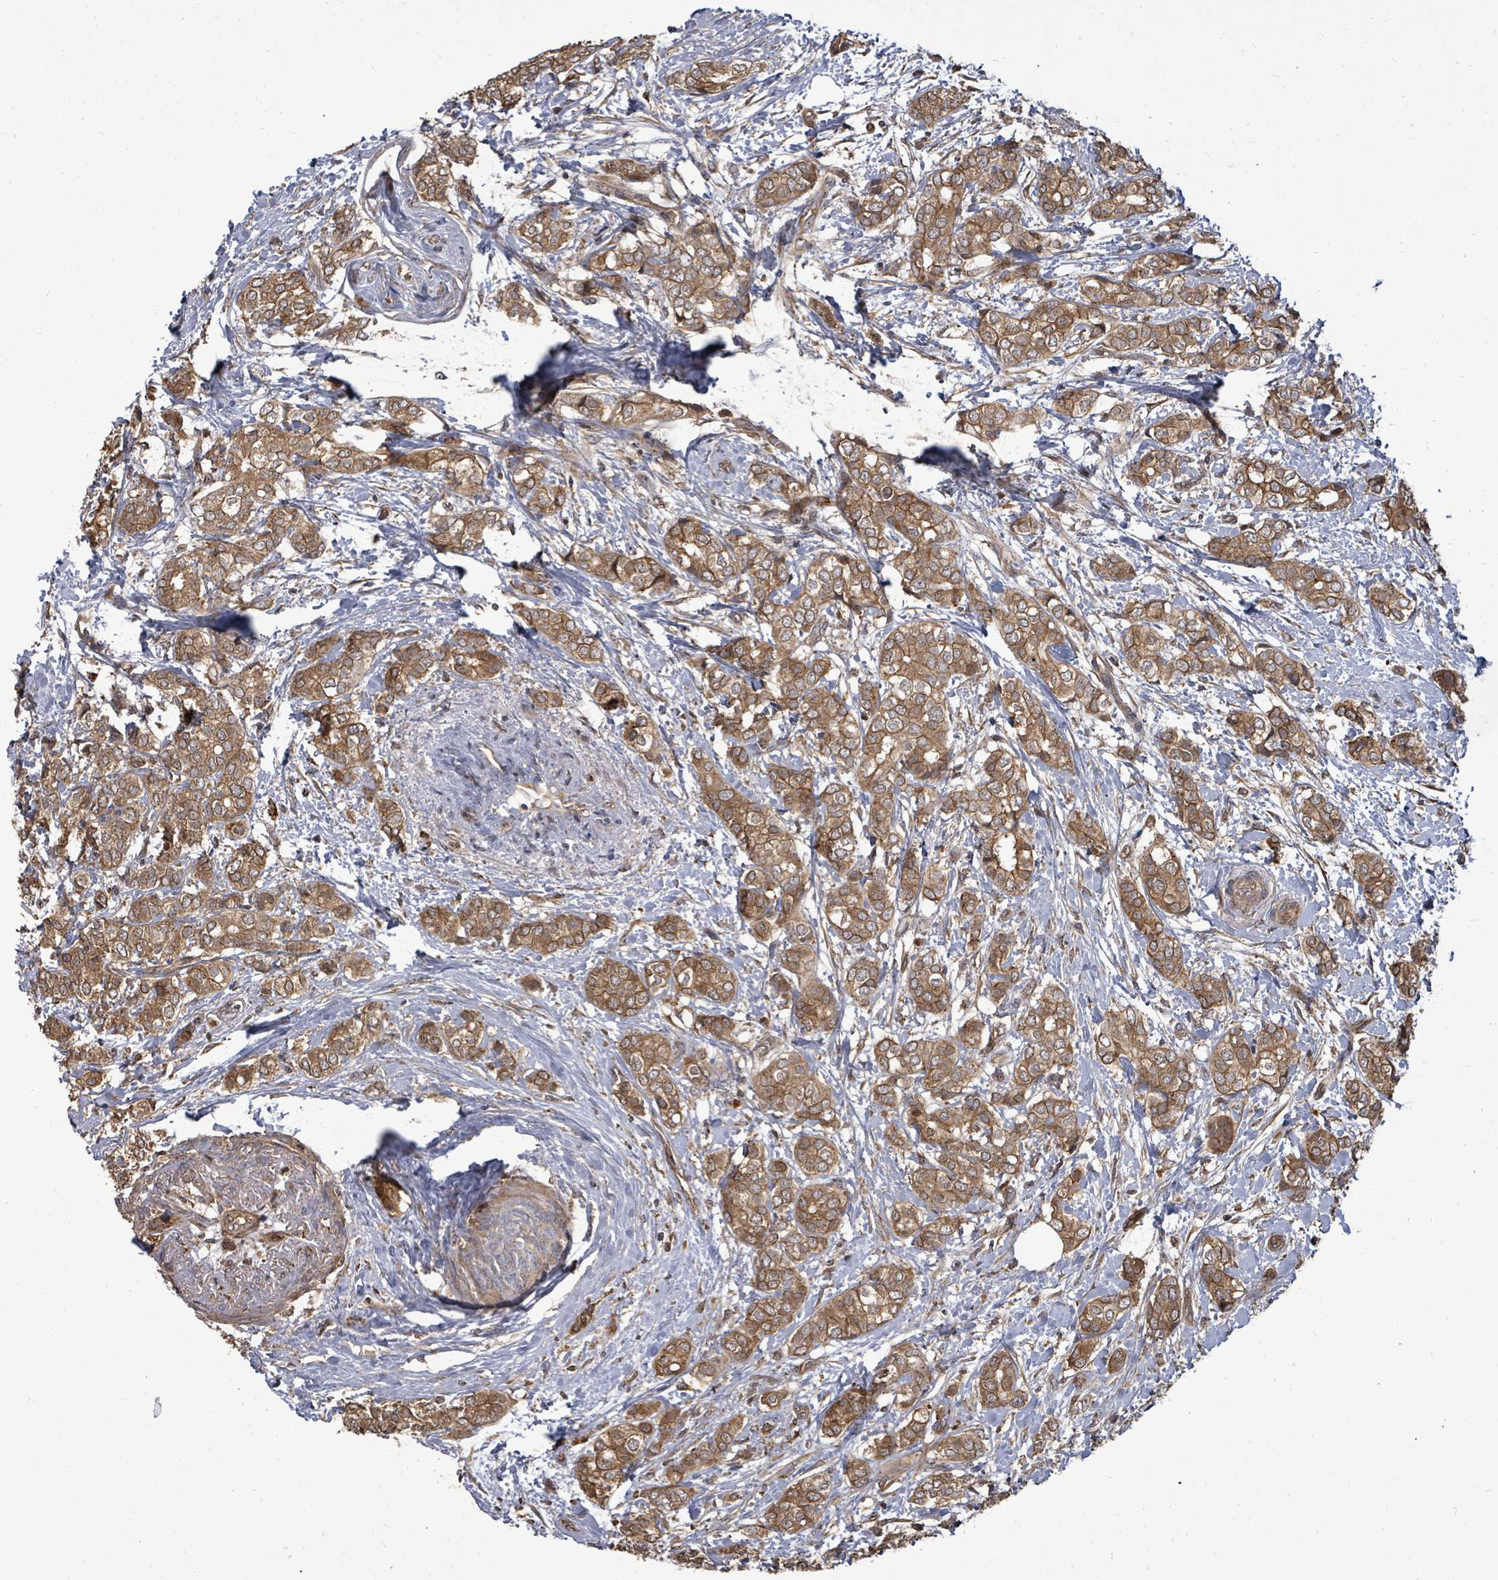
{"staining": {"intensity": "moderate", "quantity": ">75%", "location": "cytoplasmic/membranous"}, "tissue": "breast cancer", "cell_type": "Tumor cells", "image_type": "cancer", "snomed": [{"axis": "morphology", "description": "Duct carcinoma"}, {"axis": "topography", "description": "Breast"}], "caption": "An immunohistochemistry (IHC) micrograph of tumor tissue is shown. Protein staining in brown labels moderate cytoplasmic/membranous positivity in breast intraductal carcinoma within tumor cells. (brown staining indicates protein expression, while blue staining denotes nuclei).", "gene": "EIF3C", "patient": {"sex": "female", "age": 73}}